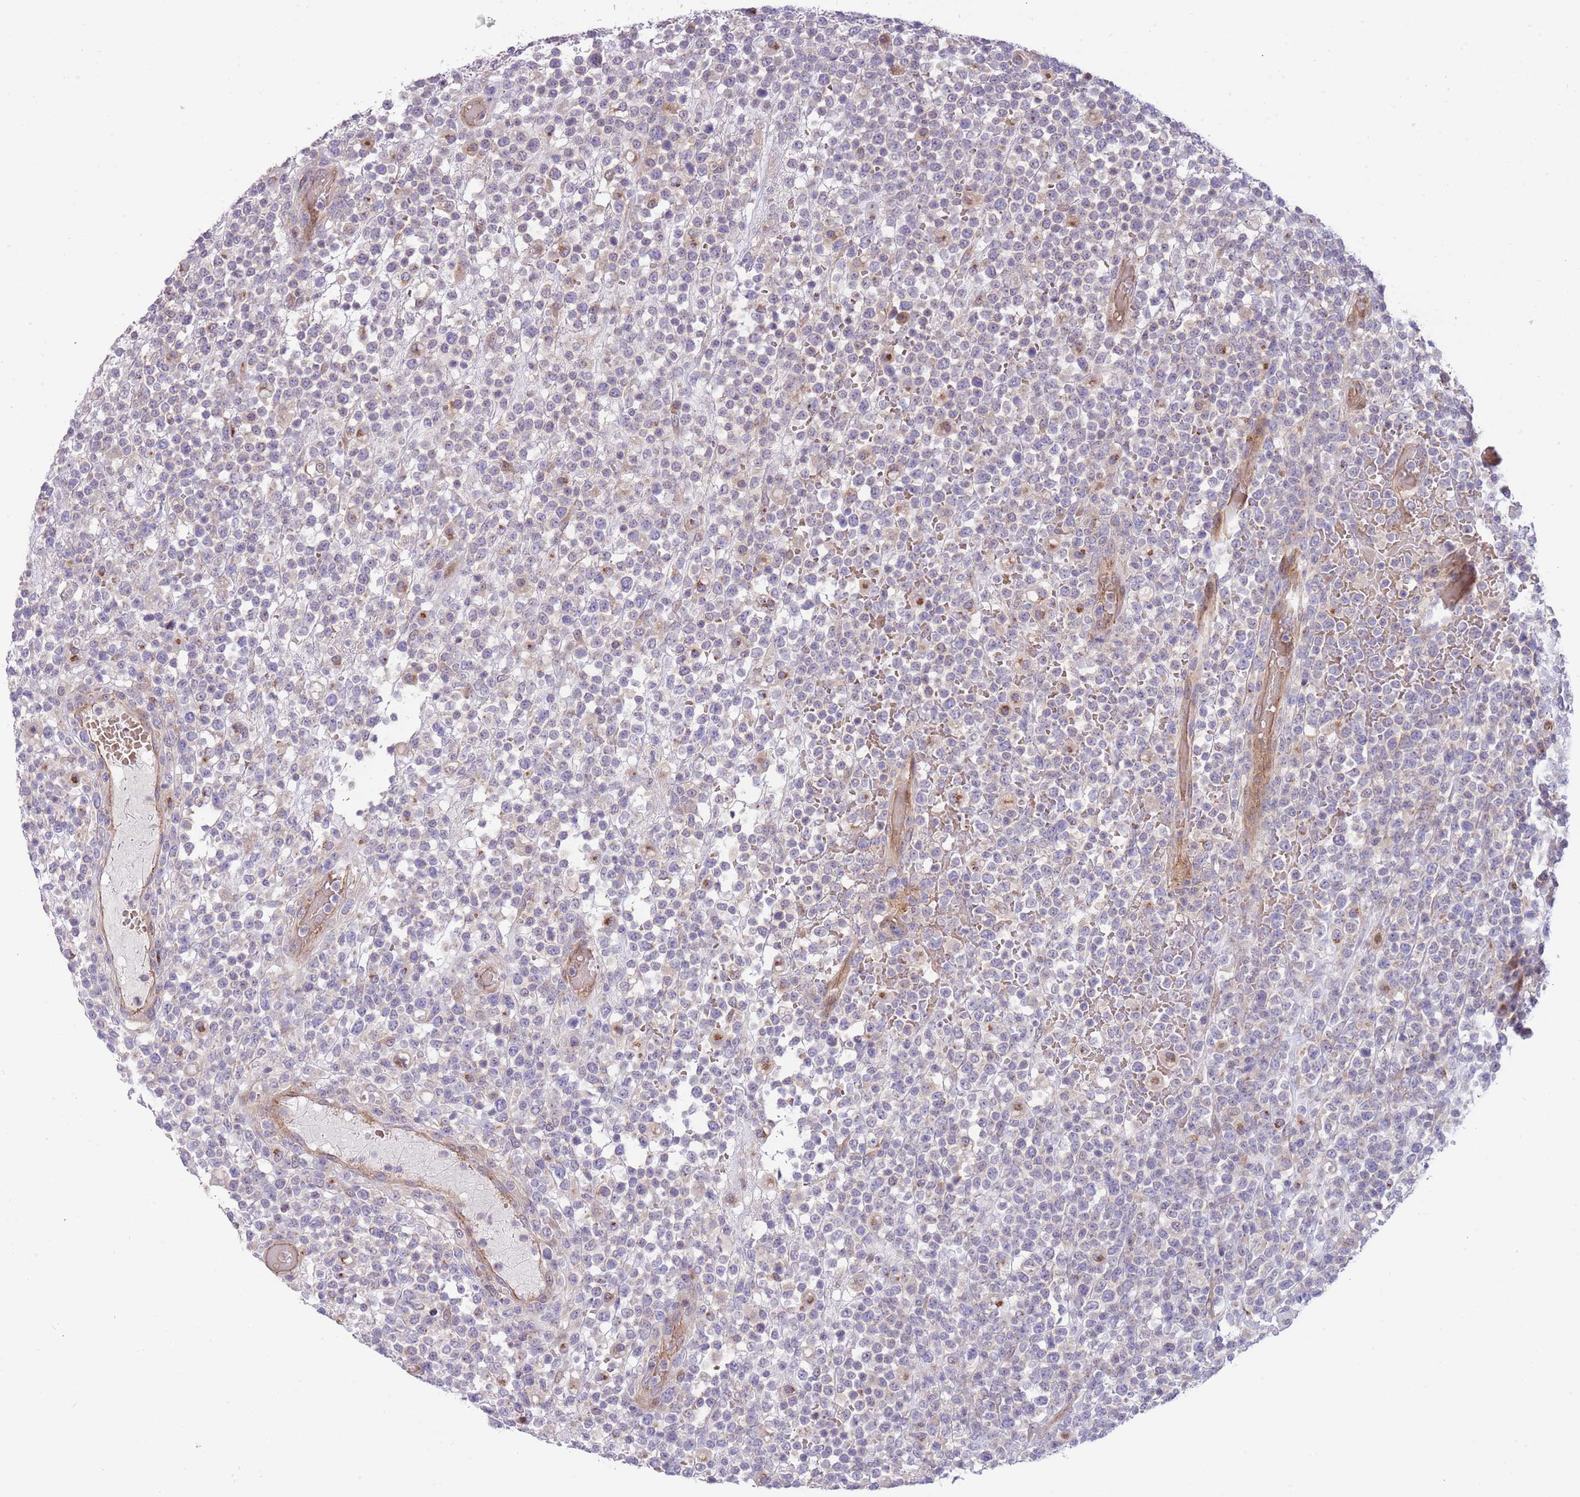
{"staining": {"intensity": "negative", "quantity": "none", "location": "none"}, "tissue": "lymphoma", "cell_type": "Tumor cells", "image_type": "cancer", "snomed": [{"axis": "morphology", "description": "Malignant lymphoma, non-Hodgkin's type, High grade"}, {"axis": "topography", "description": "Colon"}], "caption": "High power microscopy image of an IHC image of lymphoma, revealing no significant staining in tumor cells.", "gene": "ITGB6", "patient": {"sex": "female", "age": 53}}